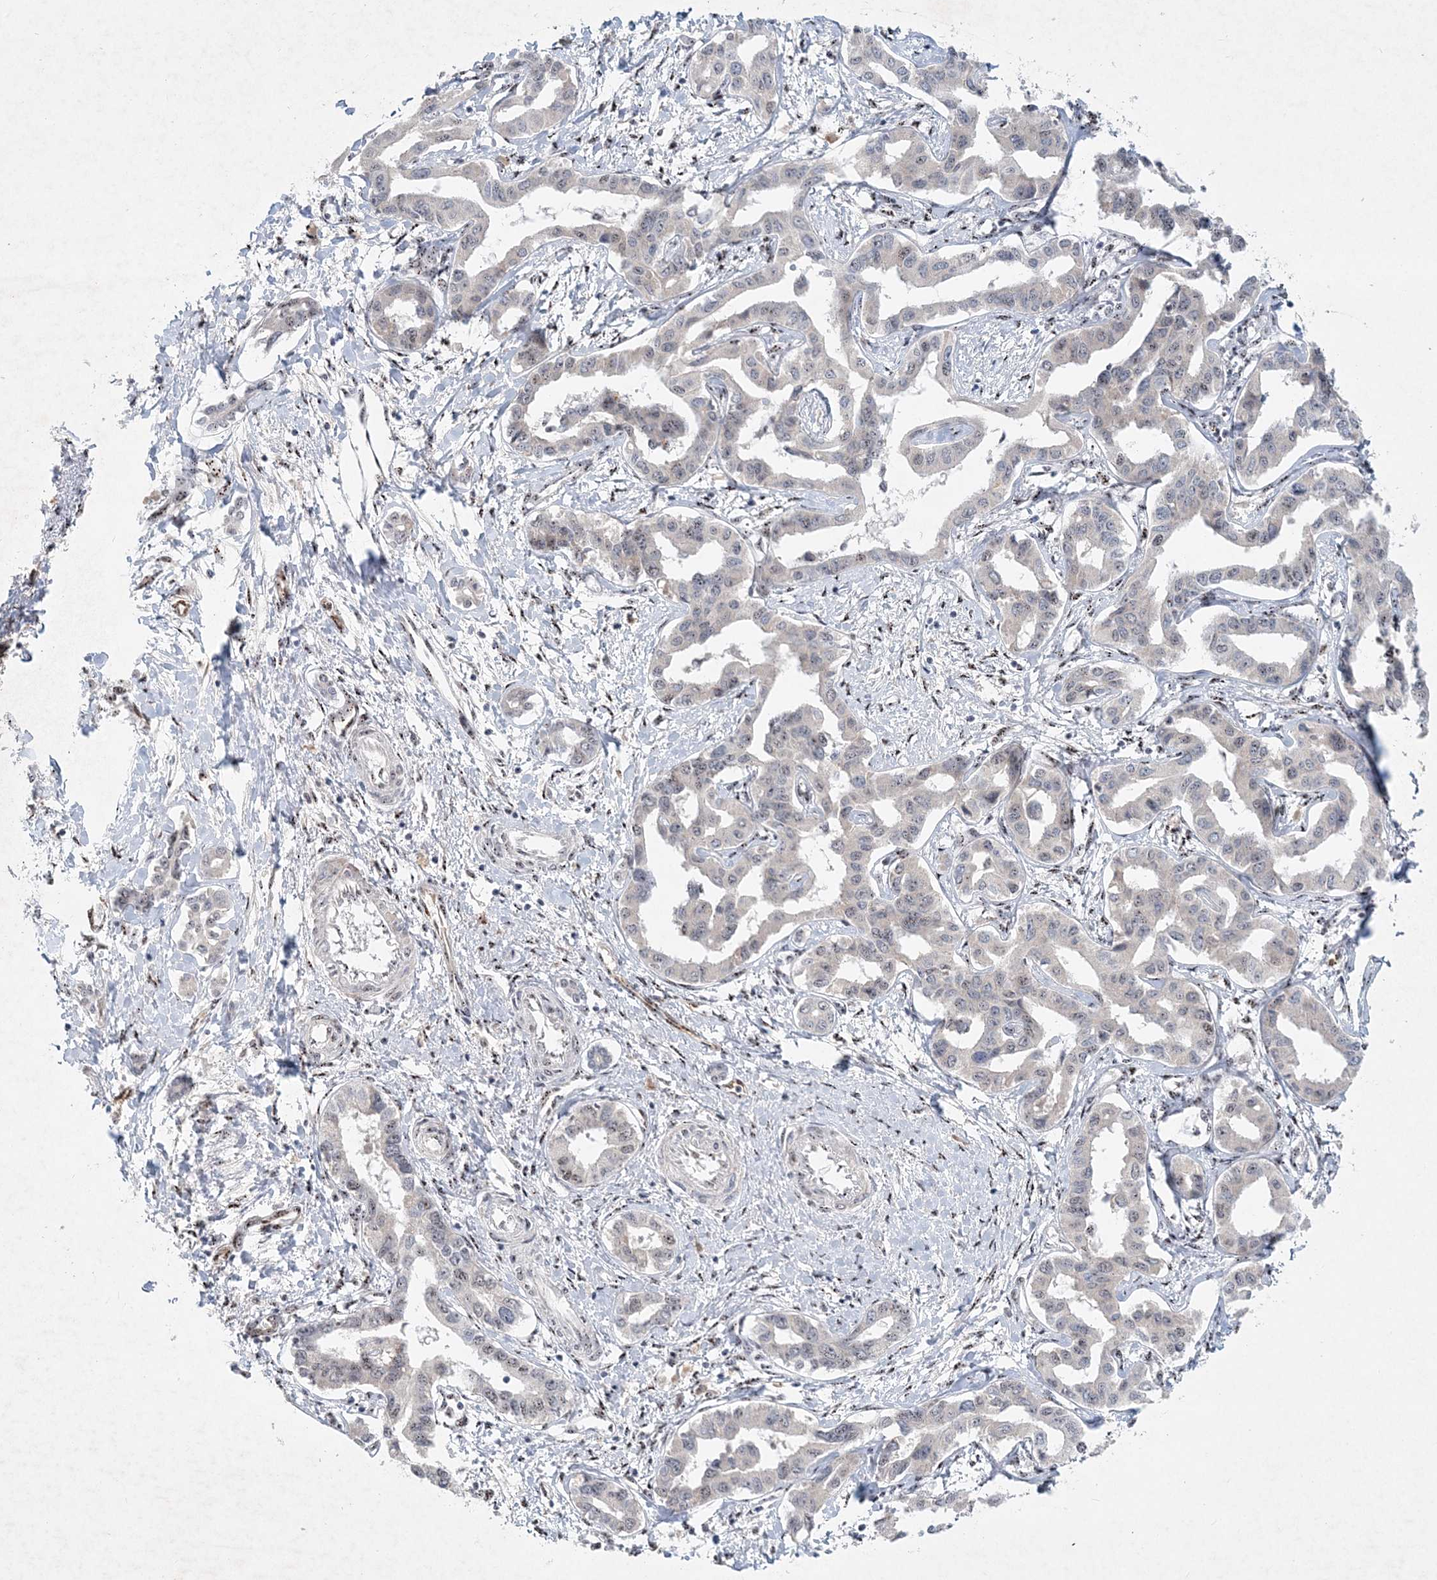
{"staining": {"intensity": "moderate", "quantity": "<25%", "location": "nuclear"}, "tissue": "liver cancer", "cell_type": "Tumor cells", "image_type": "cancer", "snomed": [{"axis": "morphology", "description": "Cholangiocarcinoma"}, {"axis": "topography", "description": "Liver"}], "caption": "This is an image of immunohistochemistry (IHC) staining of liver cancer (cholangiocarcinoma), which shows moderate staining in the nuclear of tumor cells.", "gene": "GIN1", "patient": {"sex": "male", "age": 59}}